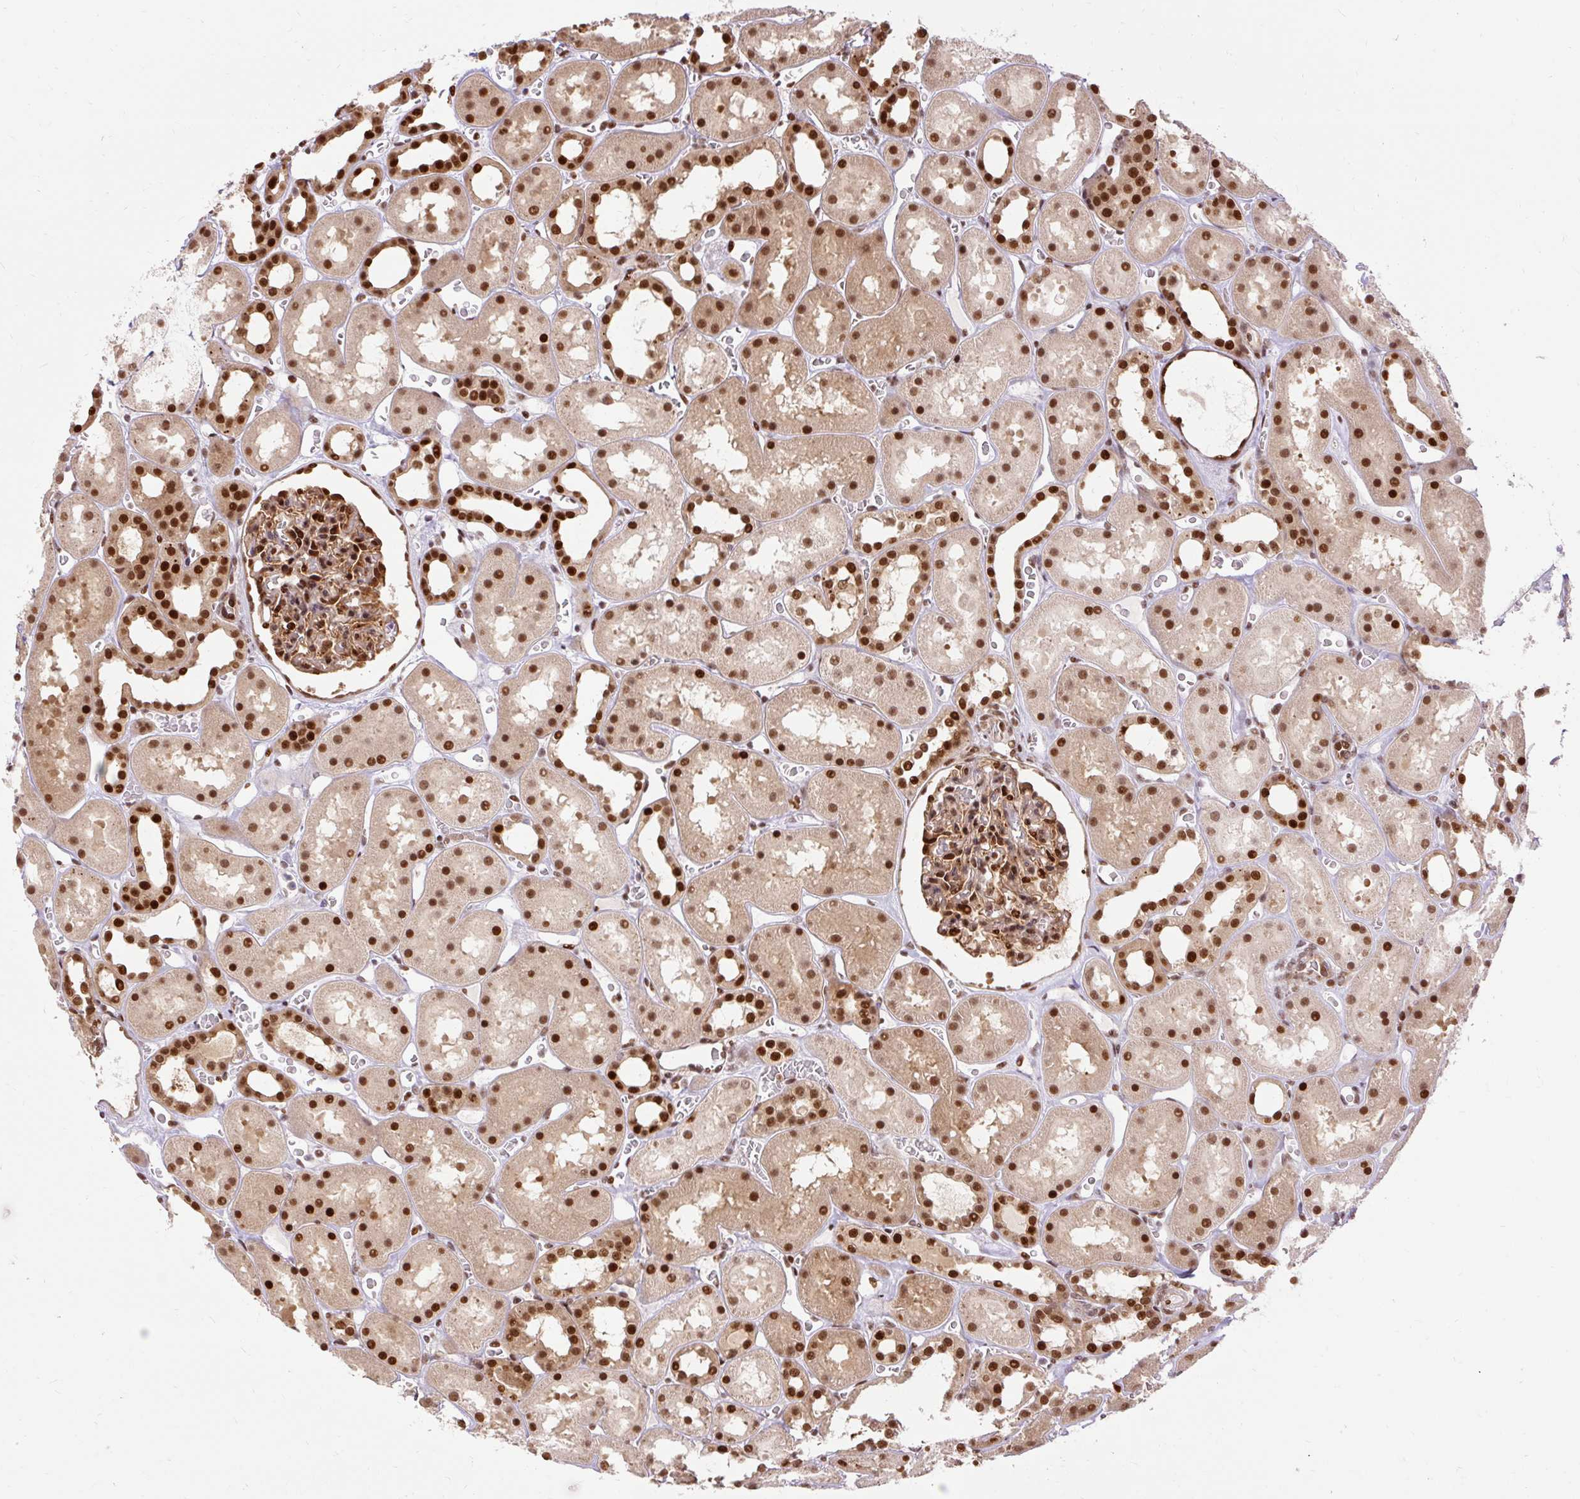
{"staining": {"intensity": "strong", "quantity": ">75%", "location": "nuclear"}, "tissue": "kidney", "cell_type": "Cells in glomeruli", "image_type": "normal", "snomed": [{"axis": "morphology", "description": "Normal tissue, NOS"}, {"axis": "topography", "description": "Kidney"}], "caption": "Kidney stained with IHC shows strong nuclear positivity in approximately >75% of cells in glomeruli.", "gene": "MECOM", "patient": {"sex": "female", "age": 41}}